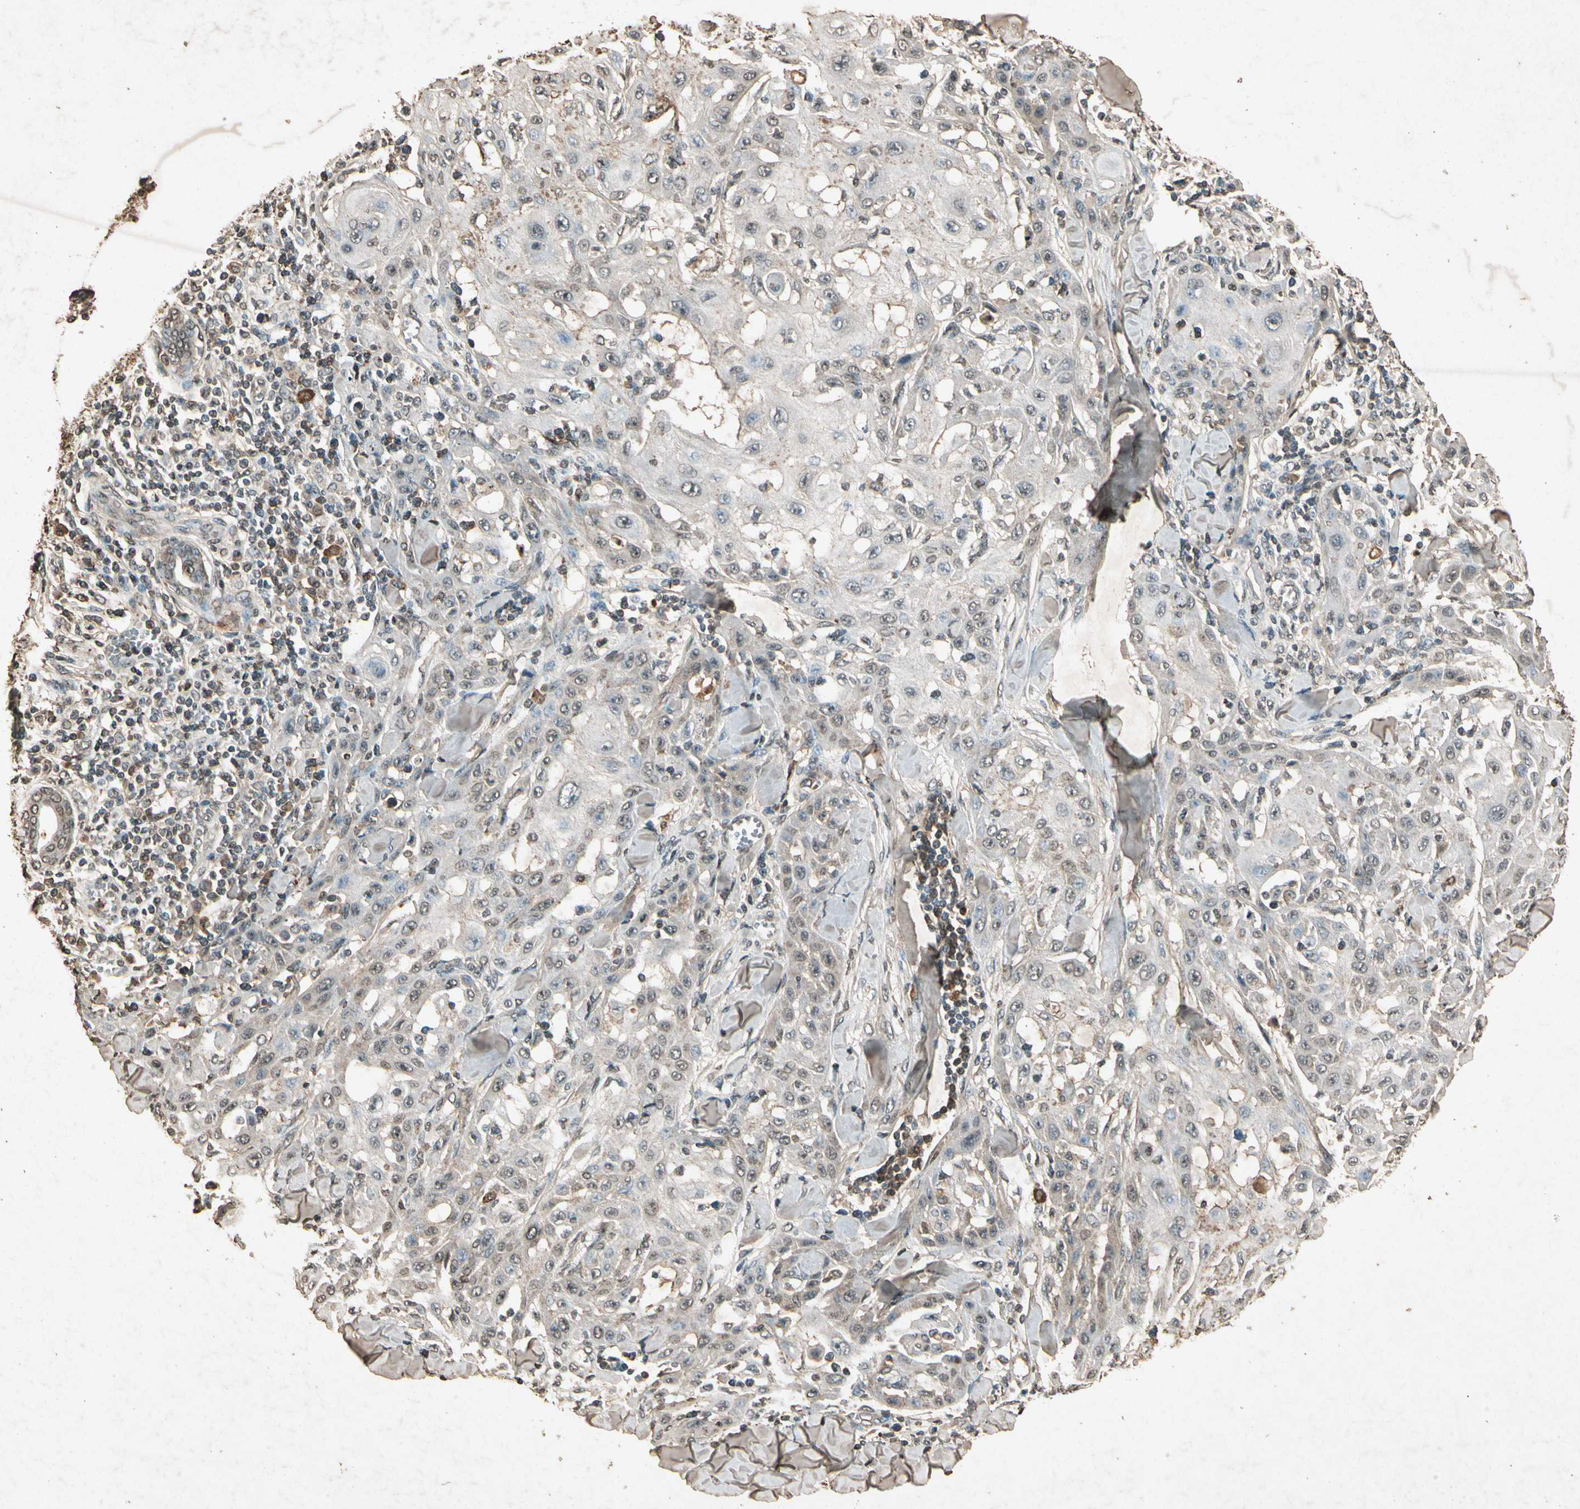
{"staining": {"intensity": "weak", "quantity": "25%-75%", "location": "cytoplasmic/membranous"}, "tissue": "skin cancer", "cell_type": "Tumor cells", "image_type": "cancer", "snomed": [{"axis": "morphology", "description": "Squamous cell carcinoma, NOS"}, {"axis": "topography", "description": "Skin"}], "caption": "Approximately 25%-75% of tumor cells in human squamous cell carcinoma (skin) display weak cytoplasmic/membranous protein staining as visualized by brown immunohistochemical staining.", "gene": "GC", "patient": {"sex": "male", "age": 24}}